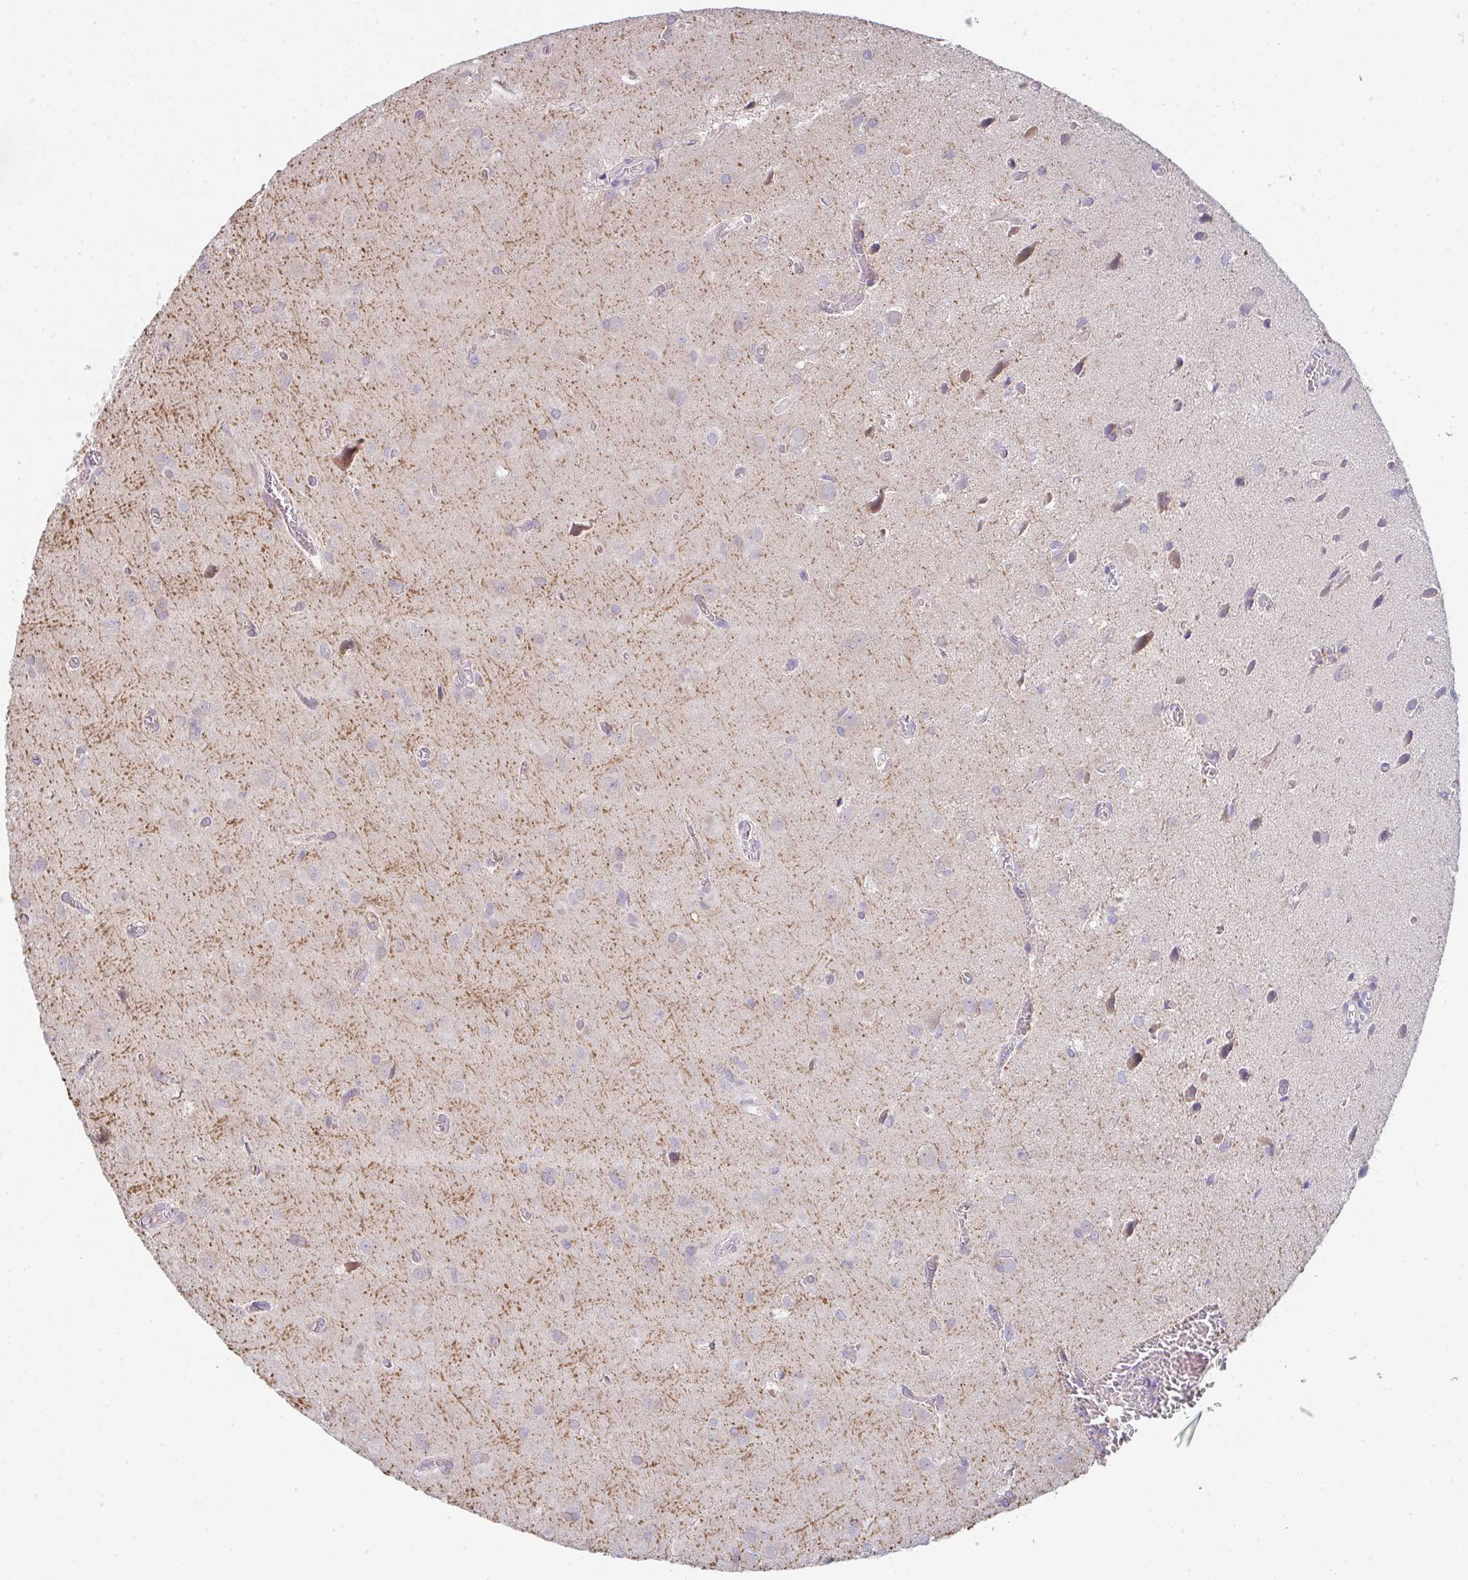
{"staining": {"intensity": "negative", "quantity": "none", "location": "none"}, "tissue": "glioma", "cell_type": "Tumor cells", "image_type": "cancer", "snomed": [{"axis": "morphology", "description": "Glioma, malignant, Low grade"}, {"axis": "topography", "description": "Brain"}], "caption": "The photomicrograph shows no staining of tumor cells in glioma.", "gene": "TSPAN31", "patient": {"sex": "male", "age": 58}}